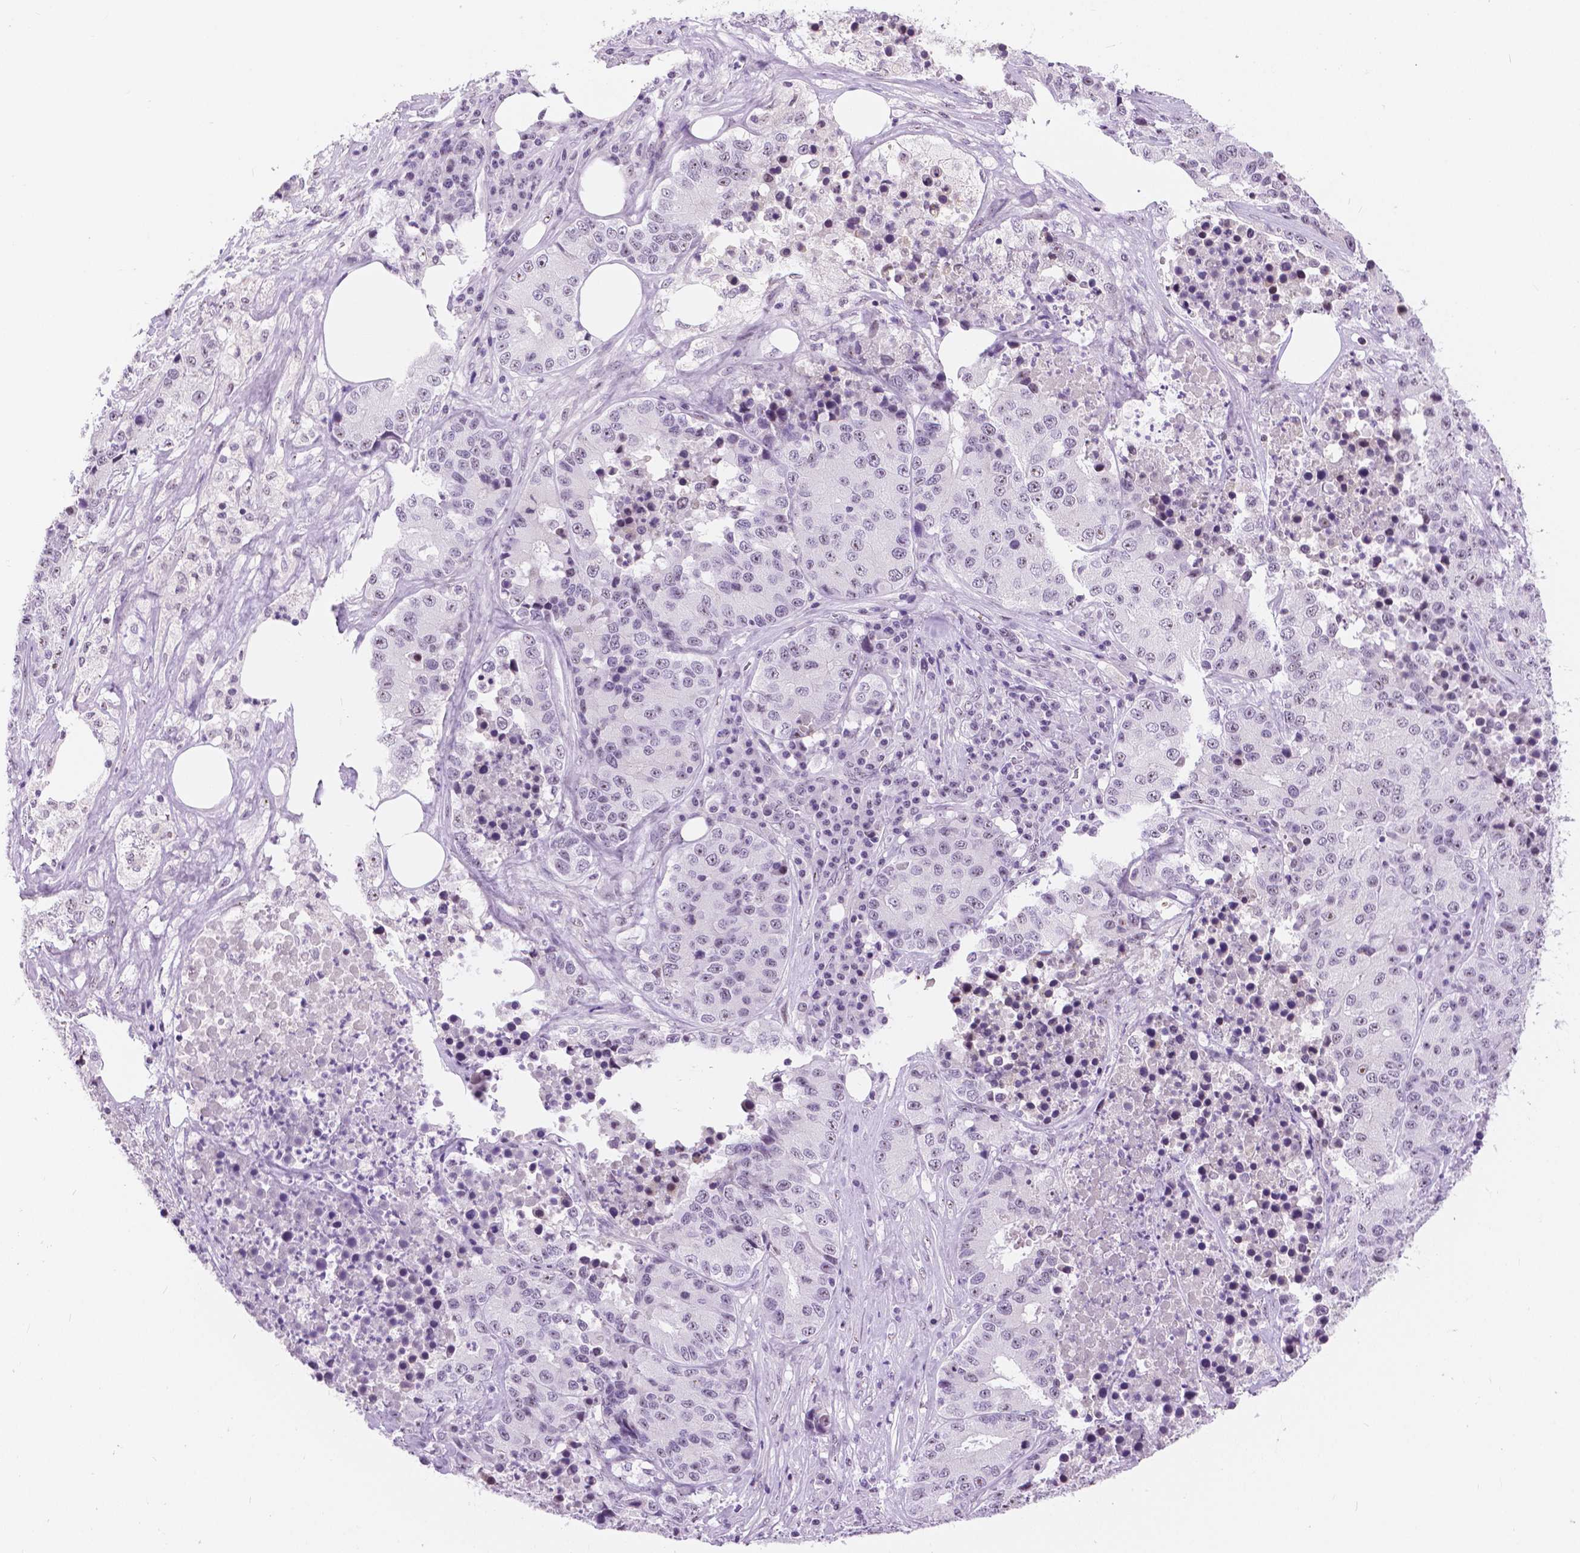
{"staining": {"intensity": "negative", "quantity": "none", "location": "none"}, "tissue": "stomach cancer", "cell_type": "Tumor cells", "image_type": "cancer", "snomed": [{"axis": "morphology", "description": "Adenocarcinoma, NOS"}, {"axis": "topography", "description": "Stomach"}], "caption": "This is an IHC photomicrograph of adenocarcinoma (stomach). There is no expression in tumor cells.", "gene": "NHP2", "patient": {"sex": "male", "age": 71}}